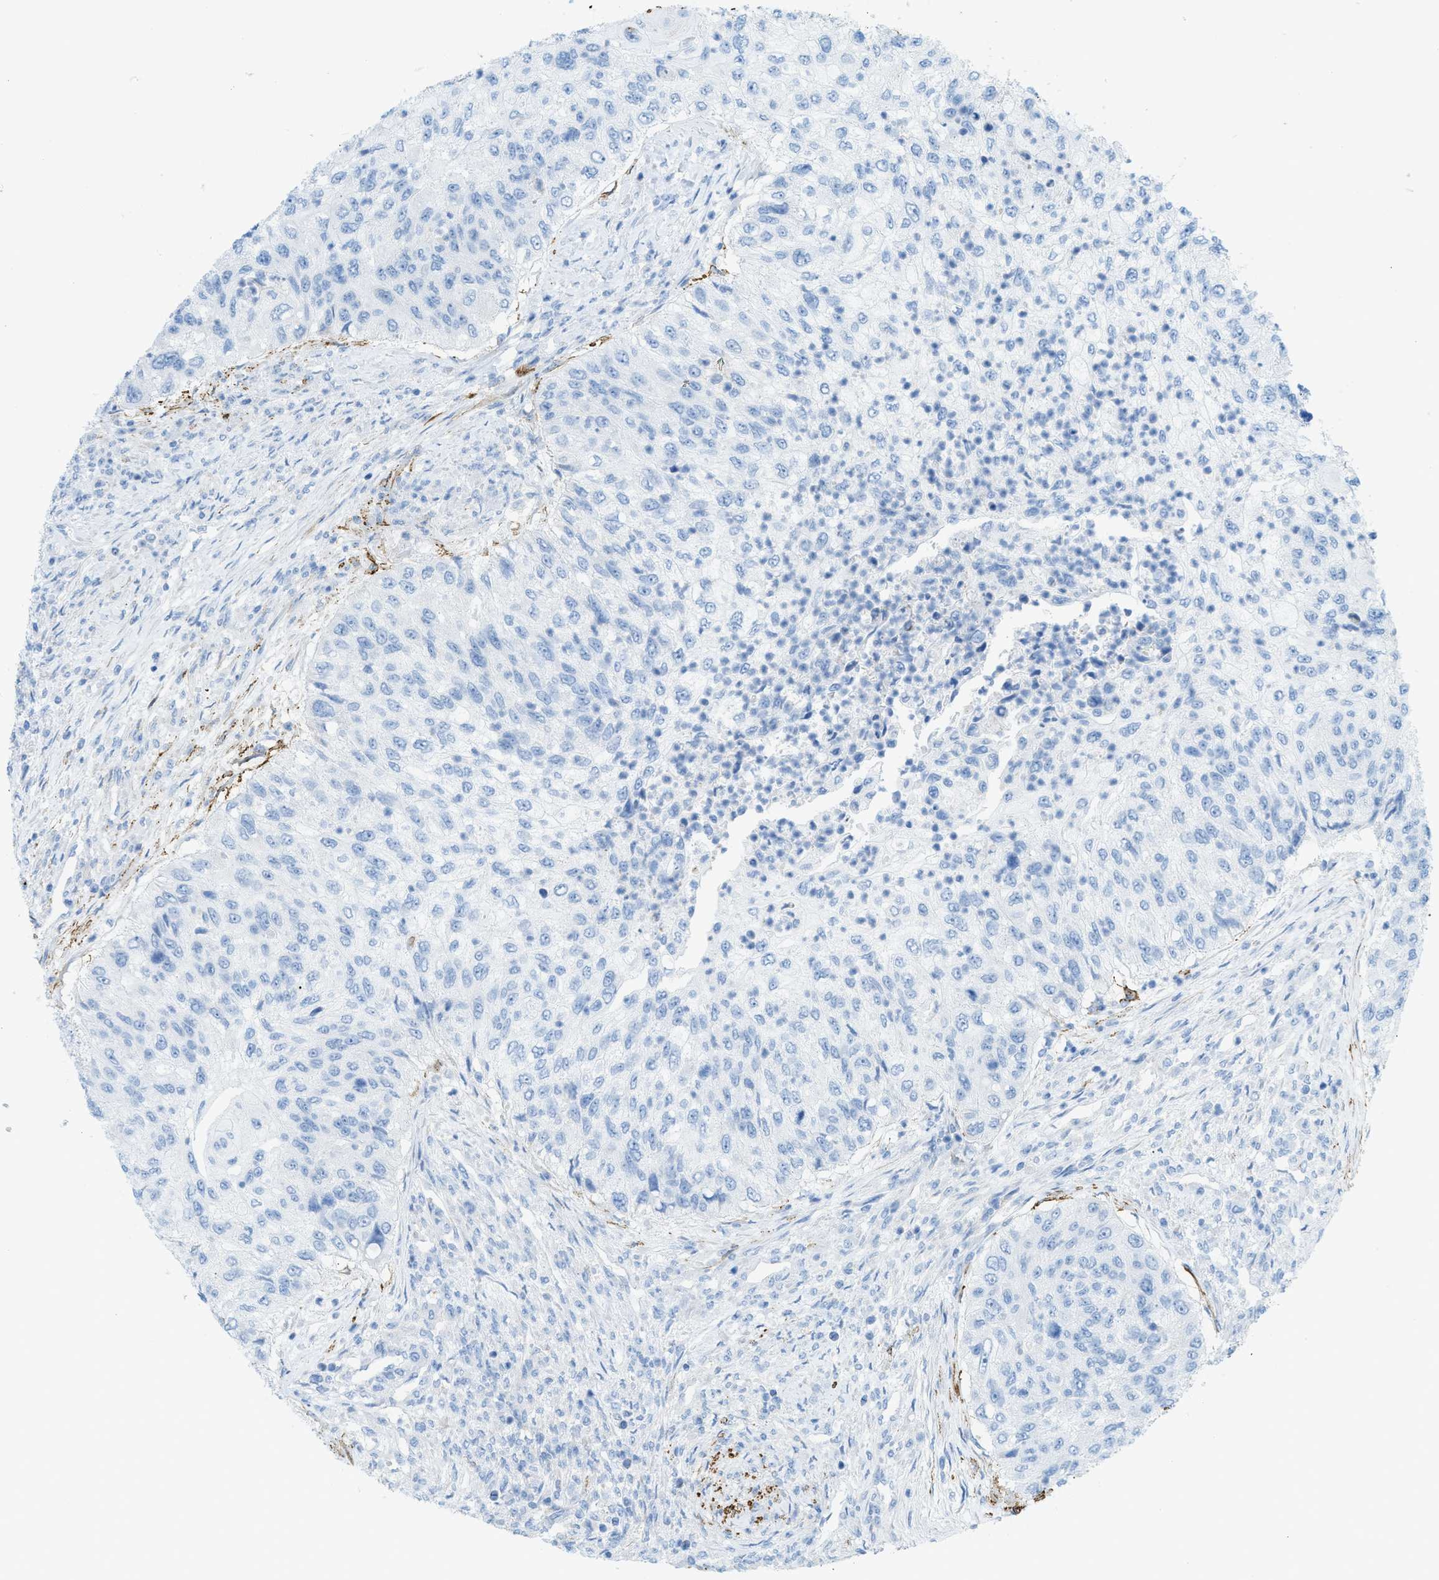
{"staining": {"intensity": "negative", "quantity": "none", "location": "none"}, "tissue": "urothelial cancer", "cell_type": "Tumor cells", "image_type": "cancer", "snomed": [{"axis": "morphology", "description": "Urothelial carcinoma, High grade"}, {"axis": "topography", "description": "Urinary bladder"}], "caption": "IHC micrograph of neoplastic tissue: human high-grade urothelial carcinoma stained with DAB (3,3'-diaminobenzidine) reveals no significant protein staining in tumor cells.", "gene": "MYH11", "patient": {"sex": "female", "age": 60}}